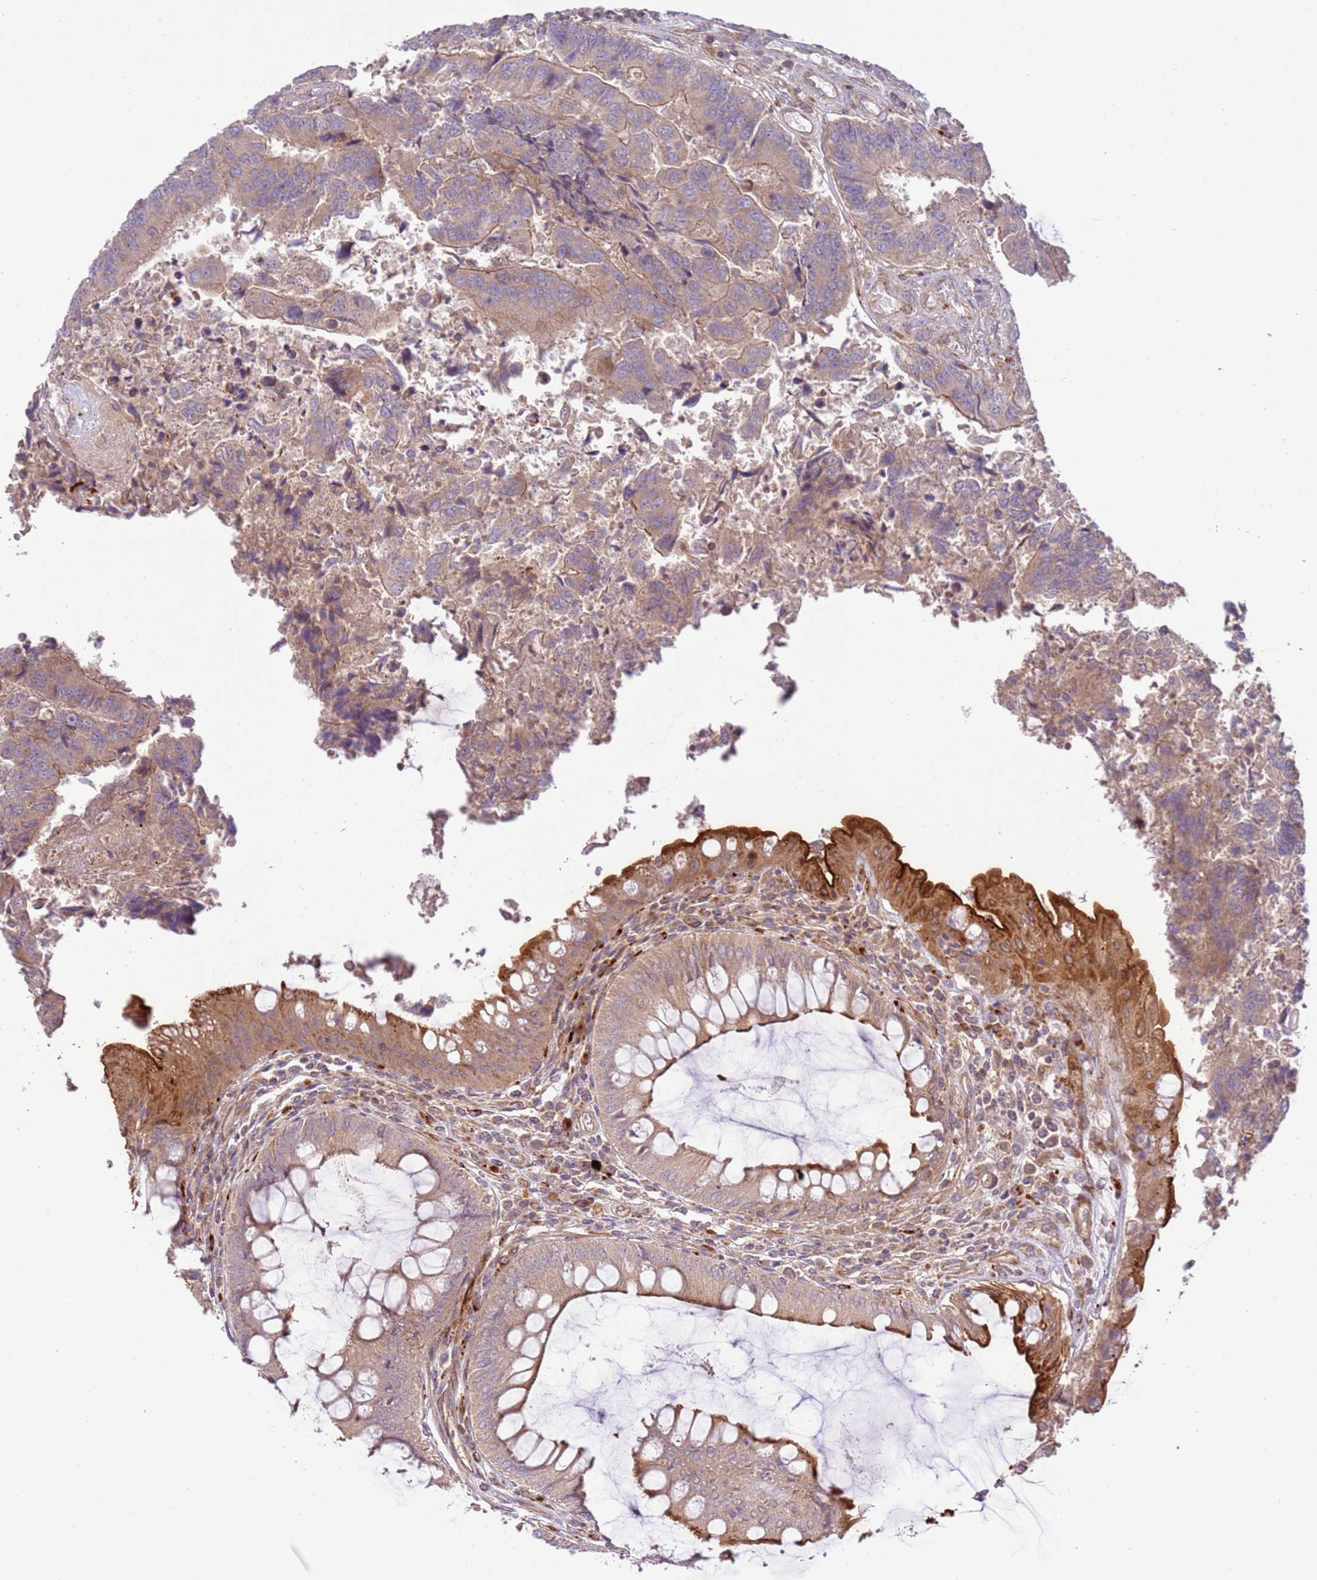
{"staining": {"intensity": "weak", "quantity": "25%-75%", "location": "cytoplasmic/membranous"}, "tissue": "colorectal cancer", "cell_type": "Tumor cells", "image_type": "cancer", "snomed": [{"axis": "morphology", "description": "Adenocarcinoma, NOS"}, {"axis": "topography", "description": "Colon"}], "caption": "The histopathology image exhibits a brown stain indicating the presence of a protein in the cytoplasmic/membranous of tumor cells in adenocarcinoma (colorectal). (Stains: DAB in brown, nuclei in blue, Microscopy: brightfield microscopy at high magnification).", "gene": "ZNF624", "patient": {"sex": "female", "age": 67}}